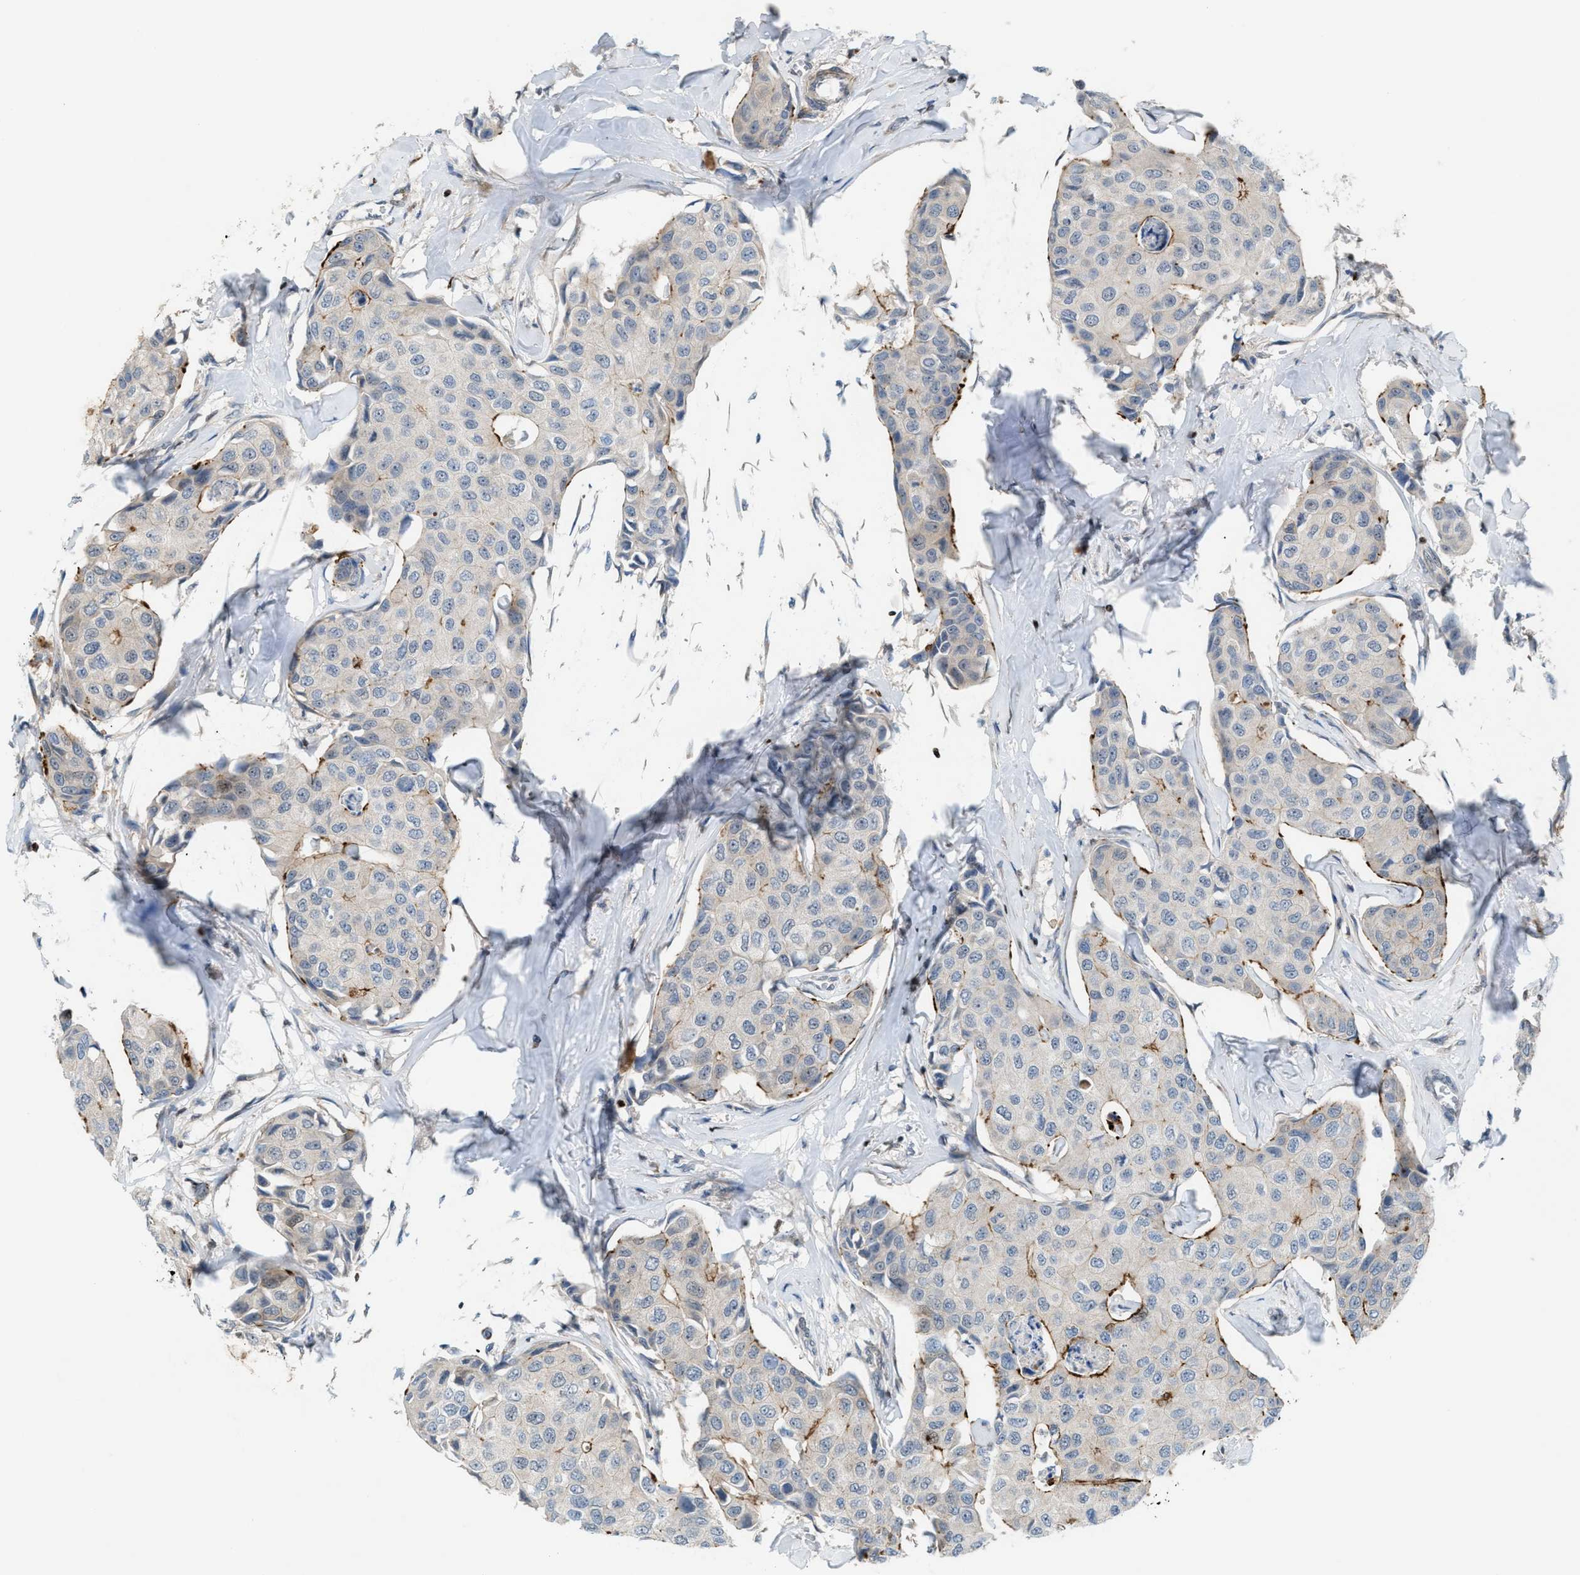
{"staining": {"intensity": "moderate", "quantity": "<25%", "location": "cytoplasmic/membranous"}, "tissue": "breast cancer", "cell_type": "Tumor cells", "image_type": "cancer", "snomed": [{"axis": "morphology", "description": "Duct carcinoma"}, {"axis": "topography", "description": "Breast"}], "caption": "Immunohistochemistry (IHC) micrograph of neoplastic tissue: breast invasive ductal carcinoma stained using IHC reveals low levels of moderate protein expression localized specifically in the cytoplasmic/membranous of tumor cells, appearing as a cytoplasmic/membranous brown color.", "gene": "ZNF276", "patient": {"sex": "female", "age": 80}}